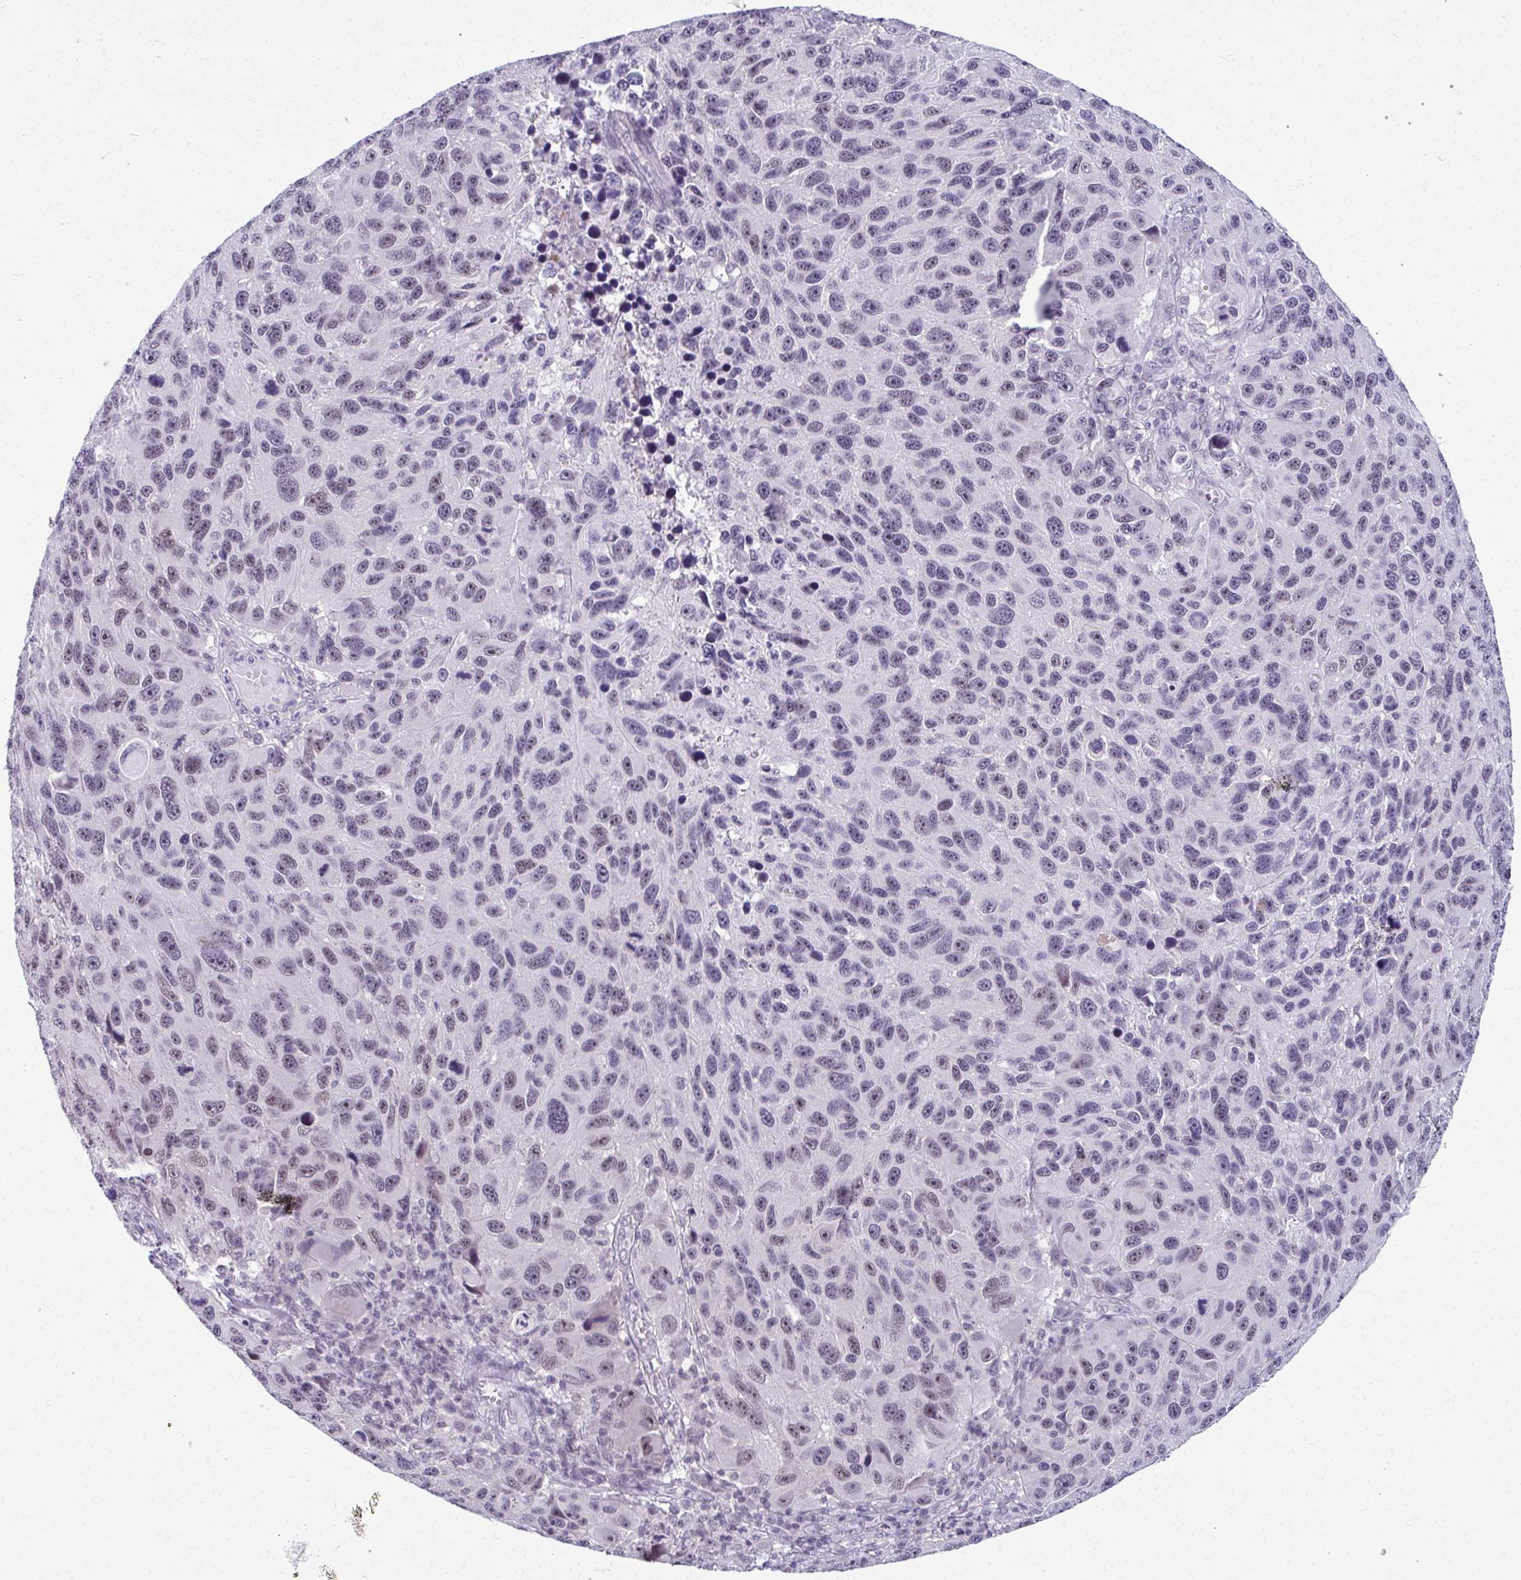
{"staining": {"intensity": "weak", "quantity": "<25%", "location": "nuclear"}, "tissue": "melanoma", "cell_type": "Tumor cells", "image_type": "cancer", "snomed": [{"axis": "morphology", "description": "Malignant melanoma, NOS"}, {"axis": "topography", "description": "Skin"}], "caption": "This is an IHC photomicrograph of human malignant melanoma. There is no positivity in tumor cells.", "gene": "MAF1", "patient": {"sex": "male", "age": 53}}